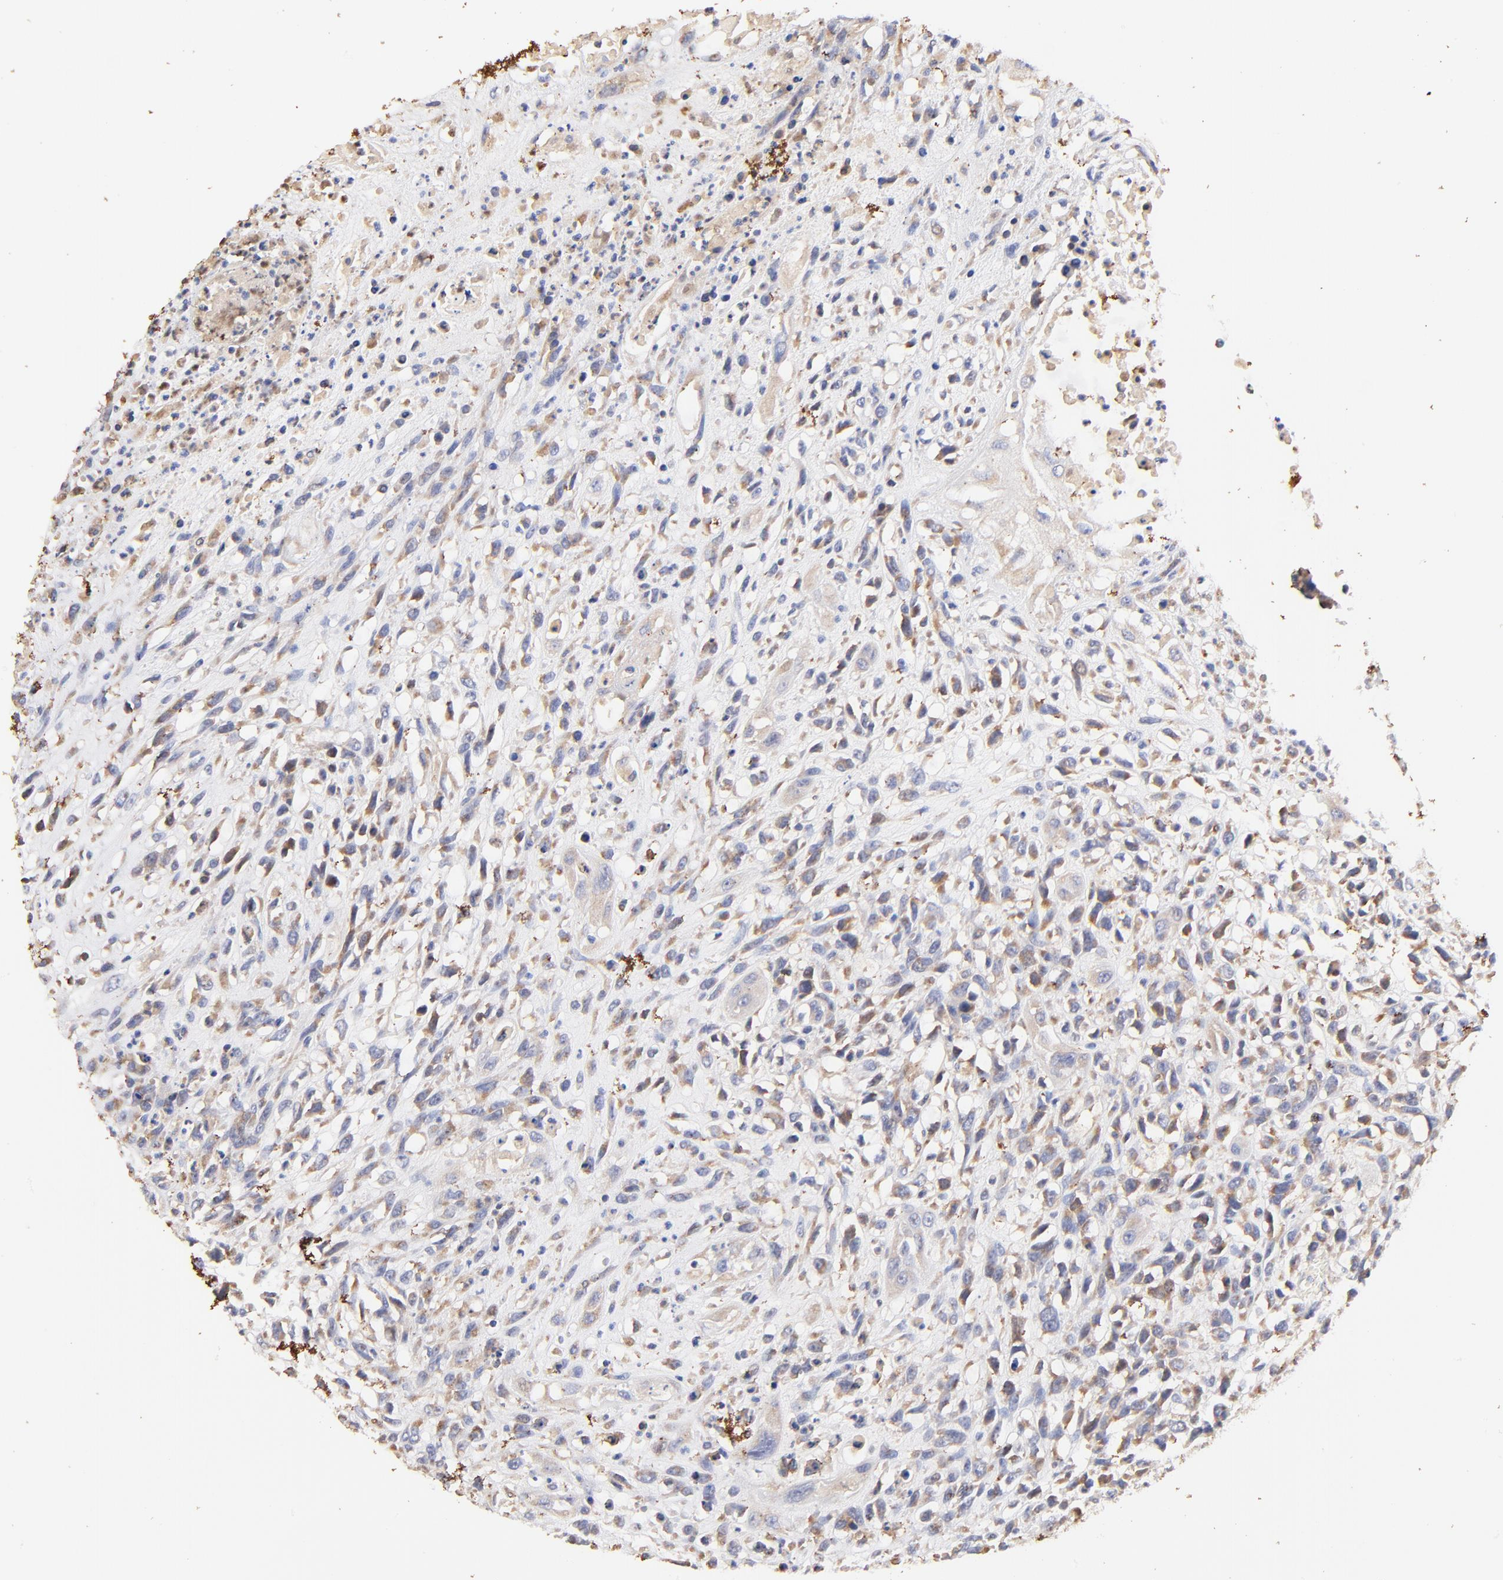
{"staining": {"intensity": "weak", "quantity": ">75%", "location": "cytoplasmic/membranous"}, "tissue": "head and neck cancer", "cell_type": "Tumor cells", "image_type": "cancer", "snomed": [{"axis": "morphology", "description": "Necrosis, NOS"}, {"axis": "morphology", "description": "Neoplasm, malignant, NOS"}, {"axis": "topography", "description": "Salivary gland"}, {"axis": "topography", "description": "Head-Neck"}], "caption": "Protein analysis of head and neck cancer tissue demonstrates weak cytoplasmic/membranous expression in approximately >75% of tumor cells. (brown staining indicates protein expression, while blue staining denotes nuclei).", "gene": "IGLV7-43", "patient": {"sex": "male", "age": 43}}